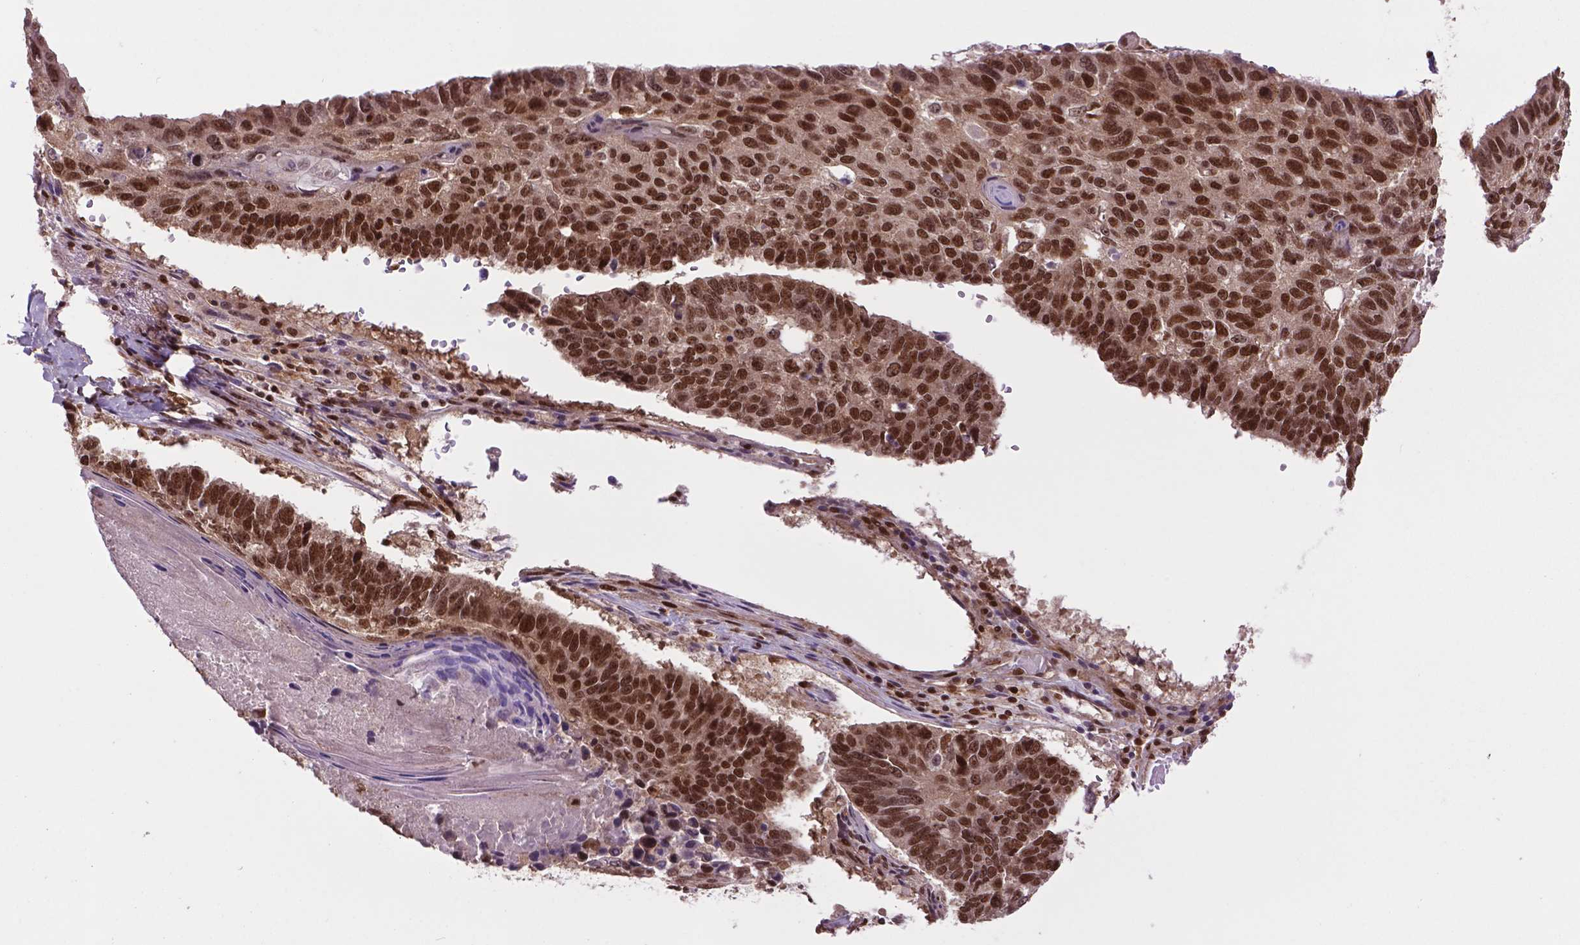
{"staining": {"intensity": "moderate", "quantity": ">75%", "location": "nuclear"}, "tissue": "lung cancer", "cell_type": "Tumor cells", "image_type": "cancer", "snomed": [{"axis": "morphology", "description": "Squamous cell carcinoma, NOS"}, {"axis": "topography", "description": "Lung"}], "caption": "The image demonstrates staining of lung cancer (squamous cell carcinoma), revealing moderate nuclear protein positivity (brown color) within tumor cells. (brown staining indicates protein expression, while blue staining denotes nuclei).", "gene": "SIRT6", "patient": {"sex": "male", "age": 73}}